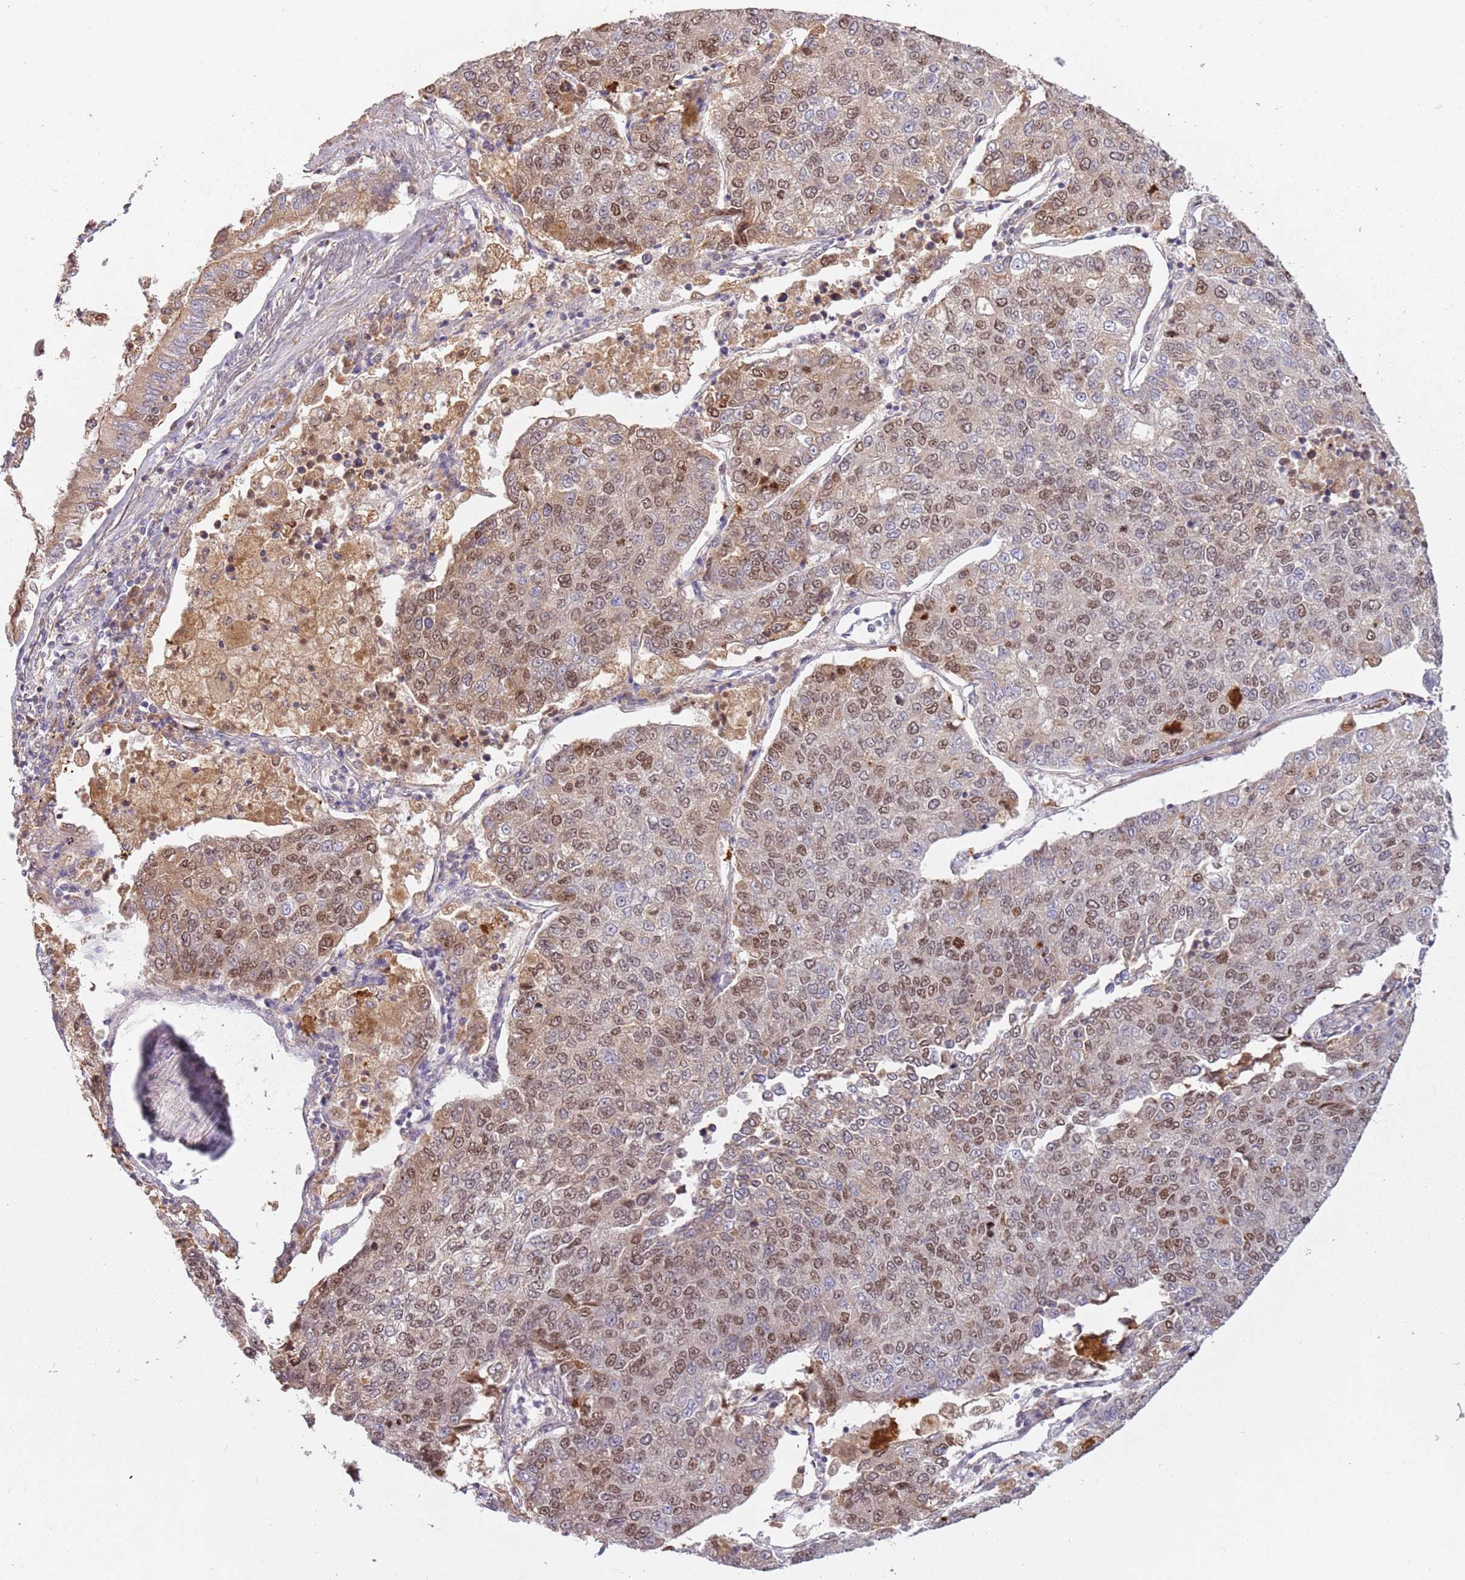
{"staining": {"intensity": "moderate", "quantity": ">75%", "location": "nuclear"}, "tissue": "lung cancer", "cell_type": "Tumor cells", "image_type": "cancer", "snomed": [{"axis": "morphology", "description": "Squamous cell carcinoma, NOS"}, {"axis": "topography", "description": "Lung"}], "caption": "The immunohistochemical stain labels moderate nuclear positivity in tumor cells of squamous cell carcinoma (lung) tissue. (DAB IHC, brown staining for protein, blue staining for nuclei).", "gene": "SYS1", "patient": {"sex": "female", "age": 70}}